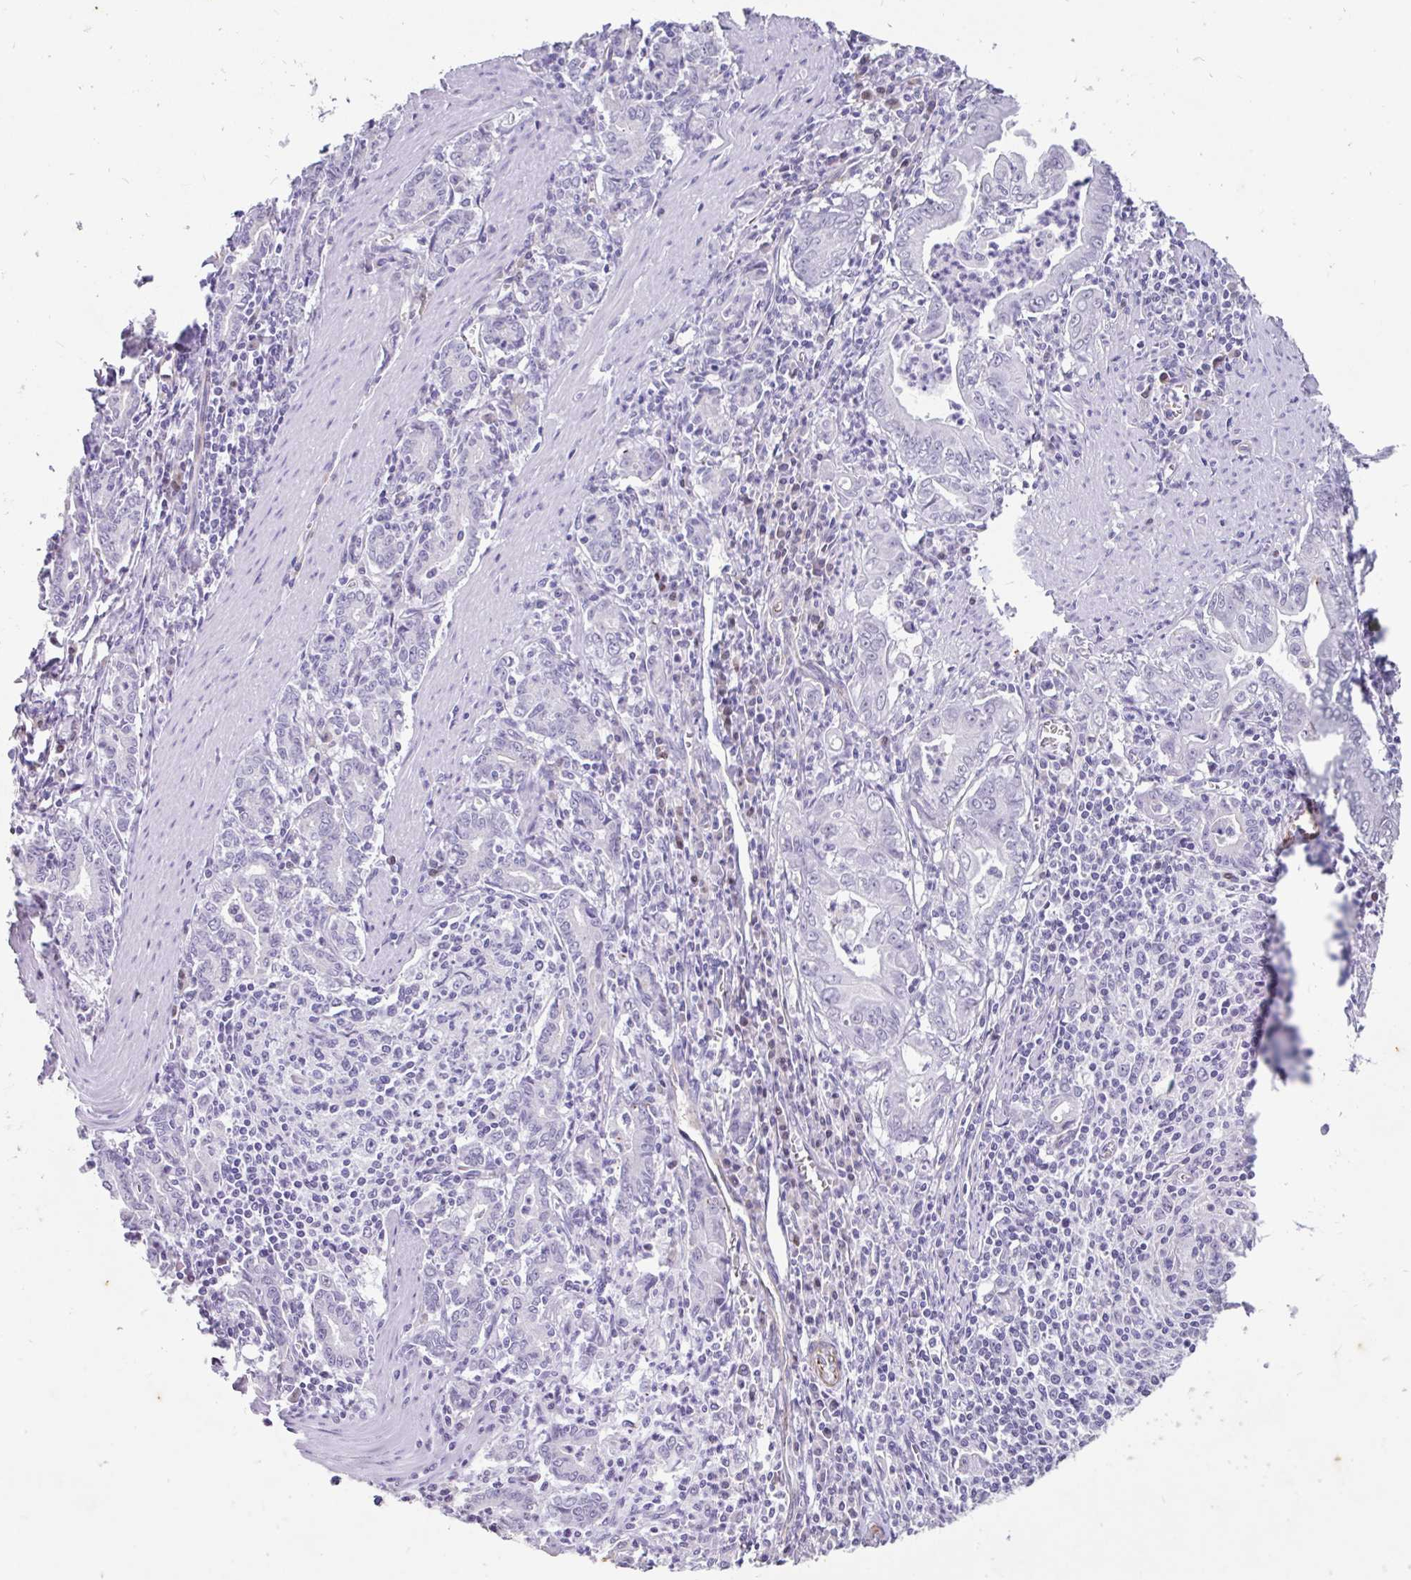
{"staining": {"intensity": "negative", "quantity": "none", "location": "none"}, "tissue": "stomach cancer", "cell_type": "Tumor cells", "image_type": "cancer", "snomed": [{"axis": "morphology", "description": "Adenocarcinoma, NOS"}, {"axis": "topography", "description": "Stomach, upper"}], "caption": "Immunohistochemical staining of human stomach adenocarcinoma displays no significant staining in tumor cells.", "gene": "EML5", "patient": {"sex": "female", "age": 79}}